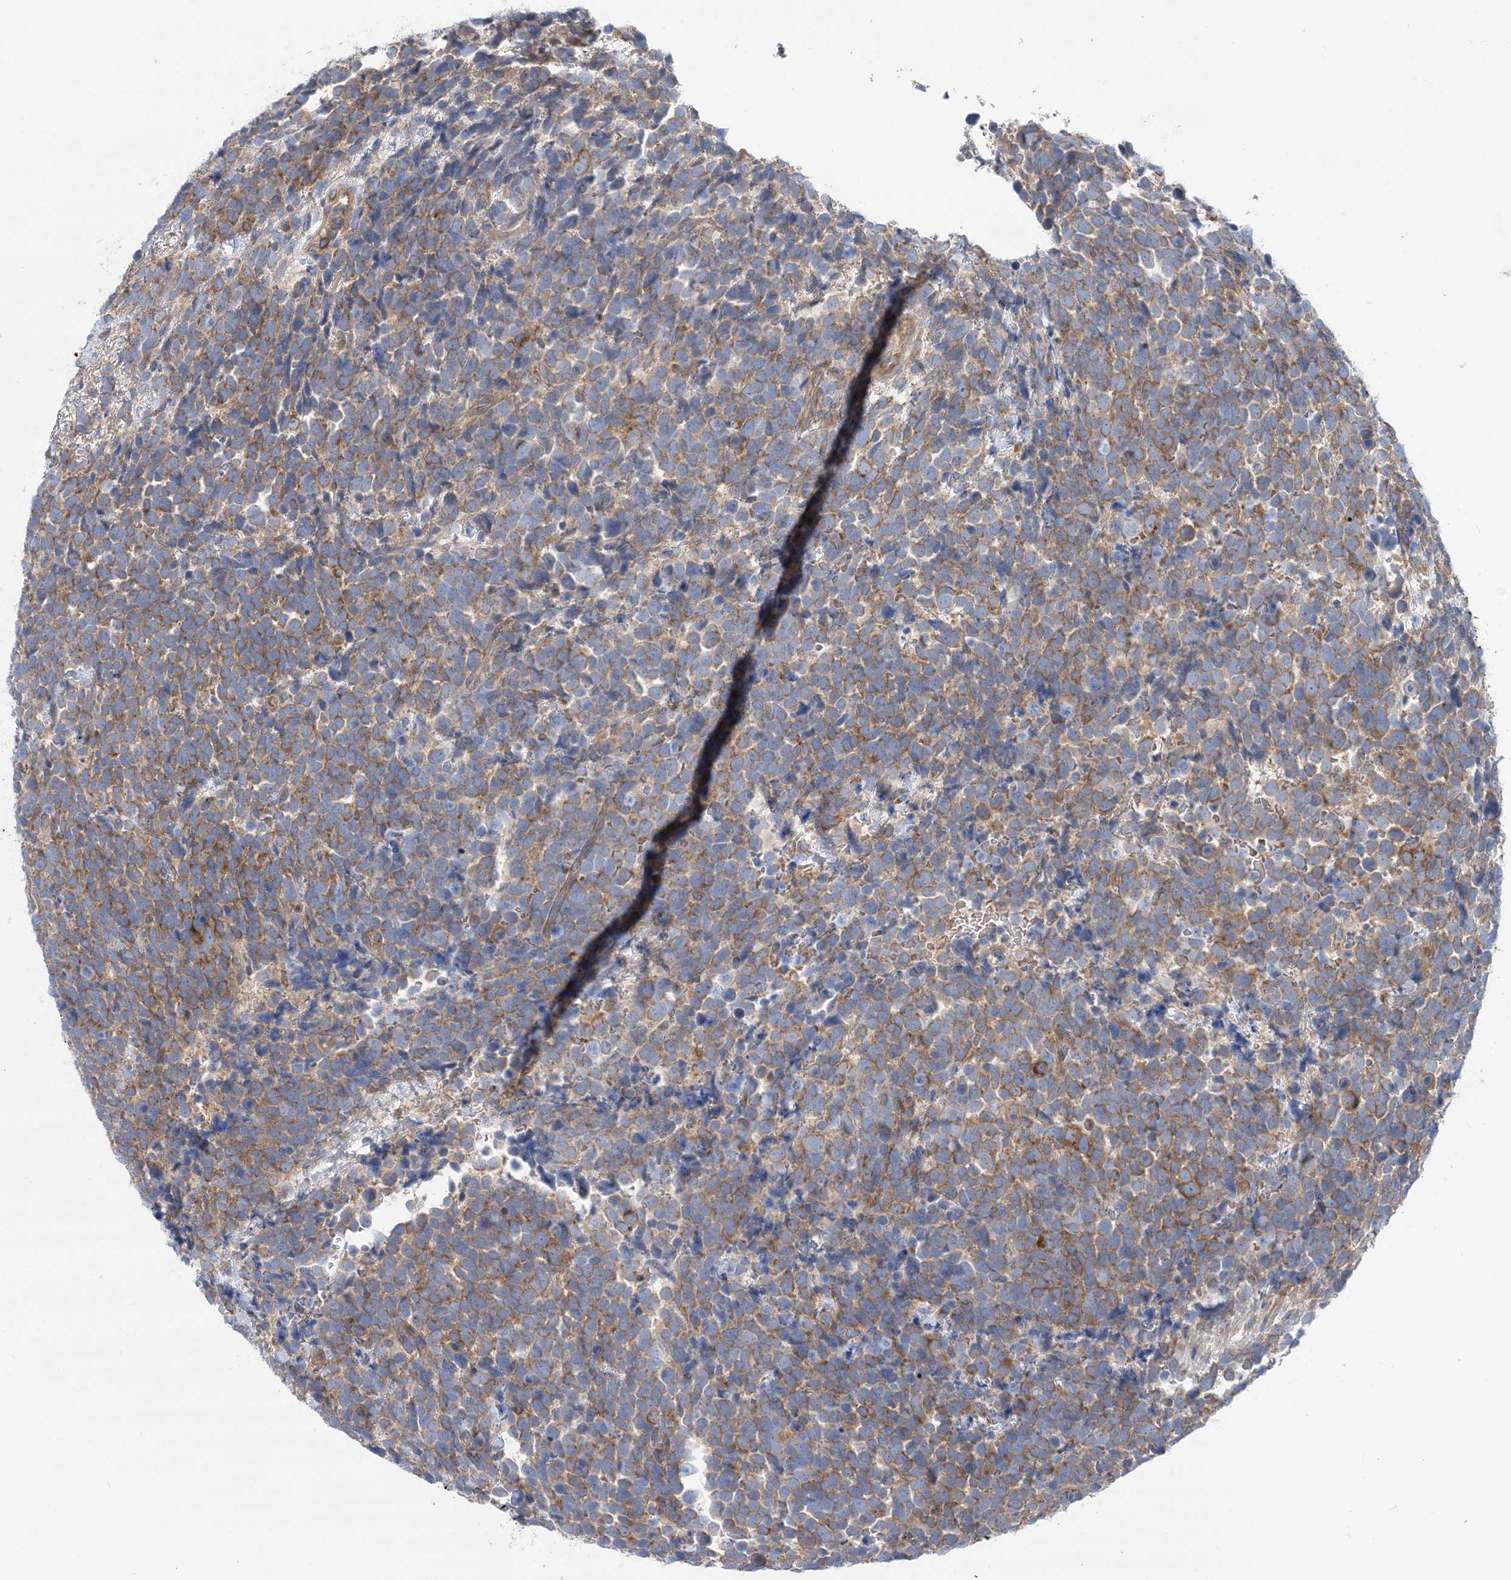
{"staining": {"intensity": "moderate", "quantity": ">75%", "location": "cytoplasmic/membranous"}, "tissue": "urothelial cancer", "cell_type": "Tumor cells", "image_type": "cancer", "snomed": [{"axis": "morphology", "description": "Urothelial carcinoma, High grade"}, {"axis": "topography", "description": "Urinary bladder"}], "caption": "Moderate cytoplasmic/membranous staining is appreciated in about >75% of tumor cells in high-grade urothelial carcinoma. Ihc stains the protein in brown and the nuclei are stained blue.", "gene": "FAM114A2", "patient": {"sex": "female", "age": 82}}